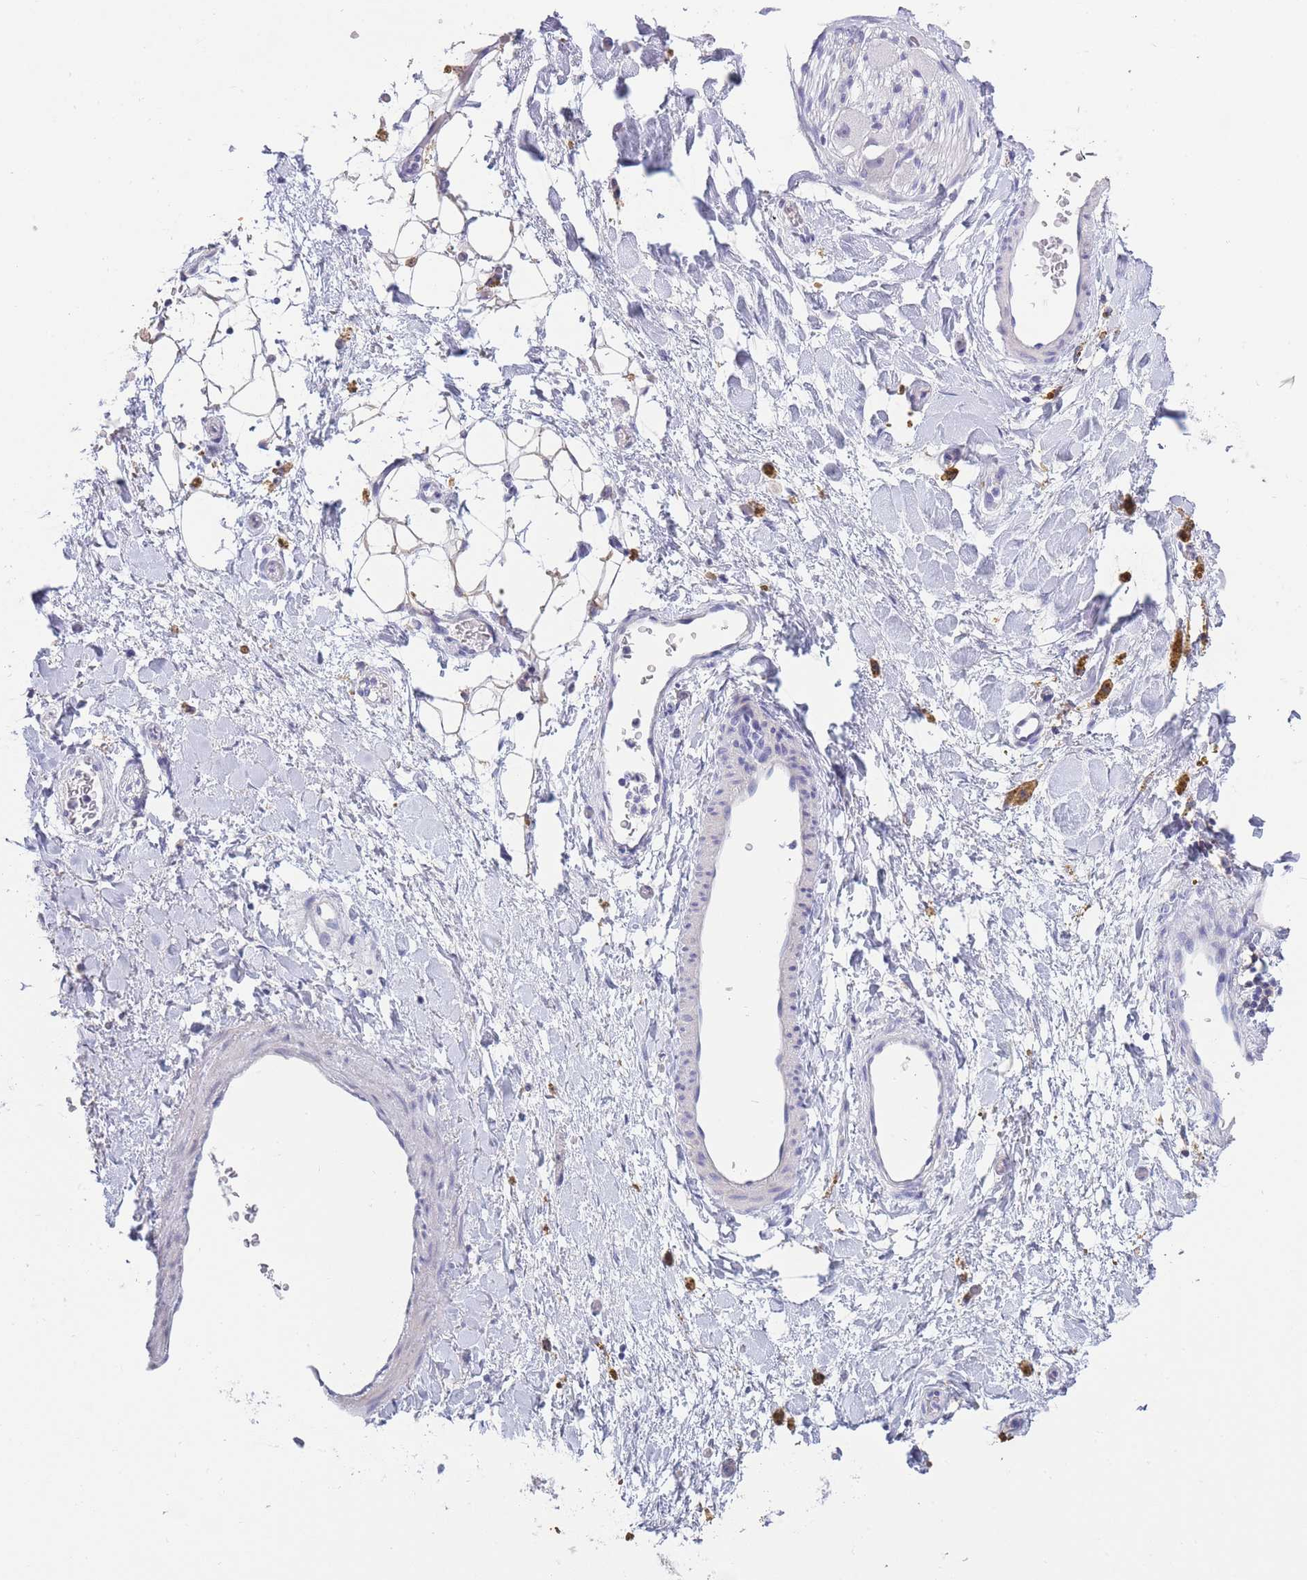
{"staining": {"intensity": "negative", "quantity": "none", "location": "none"}, "tissue": "adipose tissue", "cell_type": "Adipocytes", "image_type": "normal", "snomed": [{"axis": "morphology", "description": "Normal tissue, NOS"}, {"axis": "topography", "description": "Kidney"}, {"axis": "topography", "description": "Peripheral nerve tissue"}], "caption": "Adipose tissue stained for a protein using immunohistochemistry displays no expression adipocytes.", "gene": "CD37", "patient": {"sex": "male", "age": 7}}